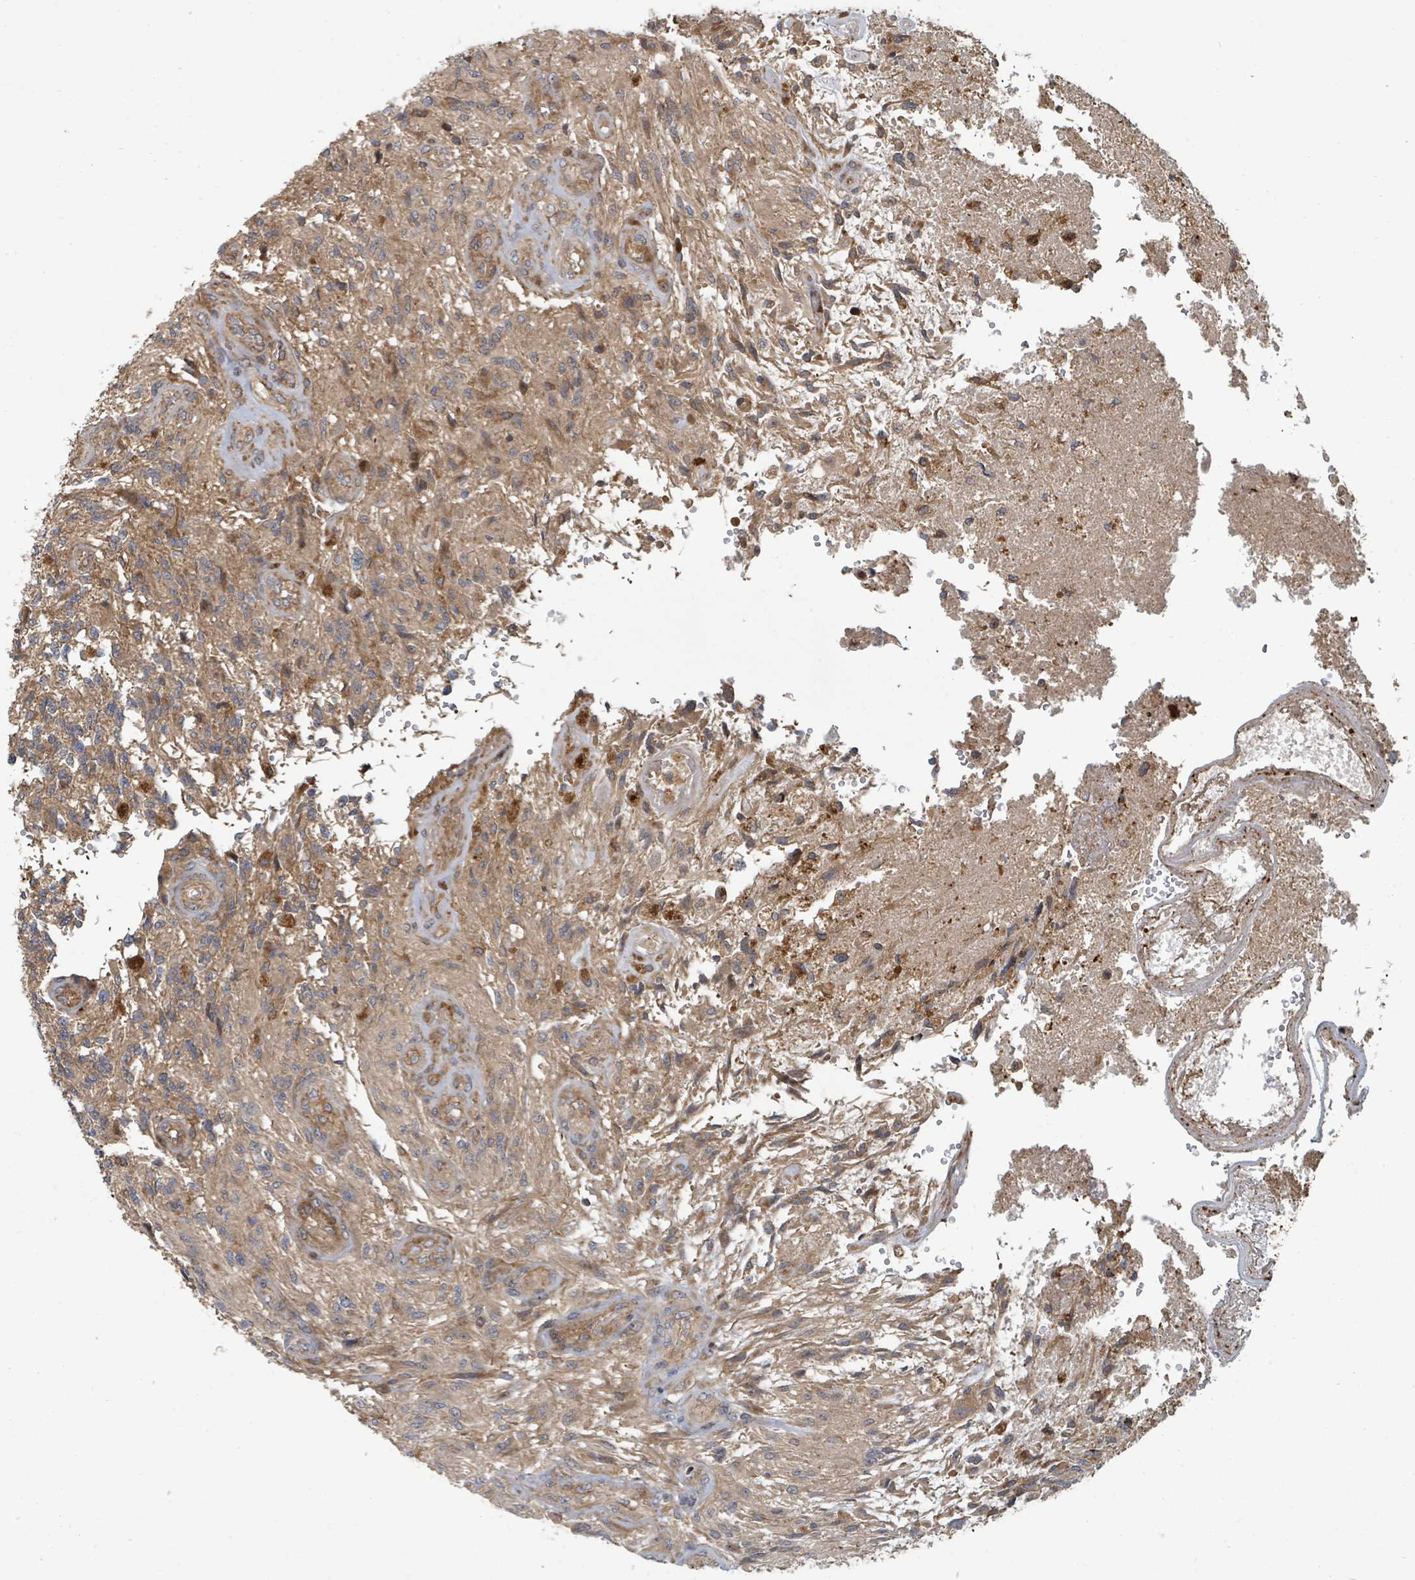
{"staining": {"intensity": "weak", "quantity": "25%-75%", "location": "cytoplasmic/membranous"}, "tissue": "glioma", "cell_type": "Tumor cells", "image_type": "cancer", "snomed": [{"axis": "morphology", "description": "Glioma, malignant, High grade"}, {"axis": "topography", "description": "Brain"}], "caption": "A brown stain labels weak cytoplasmic/membranous staining of a protein in human glioma tumor cells. (DAB IHC with brightfield microscopy, high magnification).", "gene": "DPM1", "patient": {"sex": "male", "age": 56}}